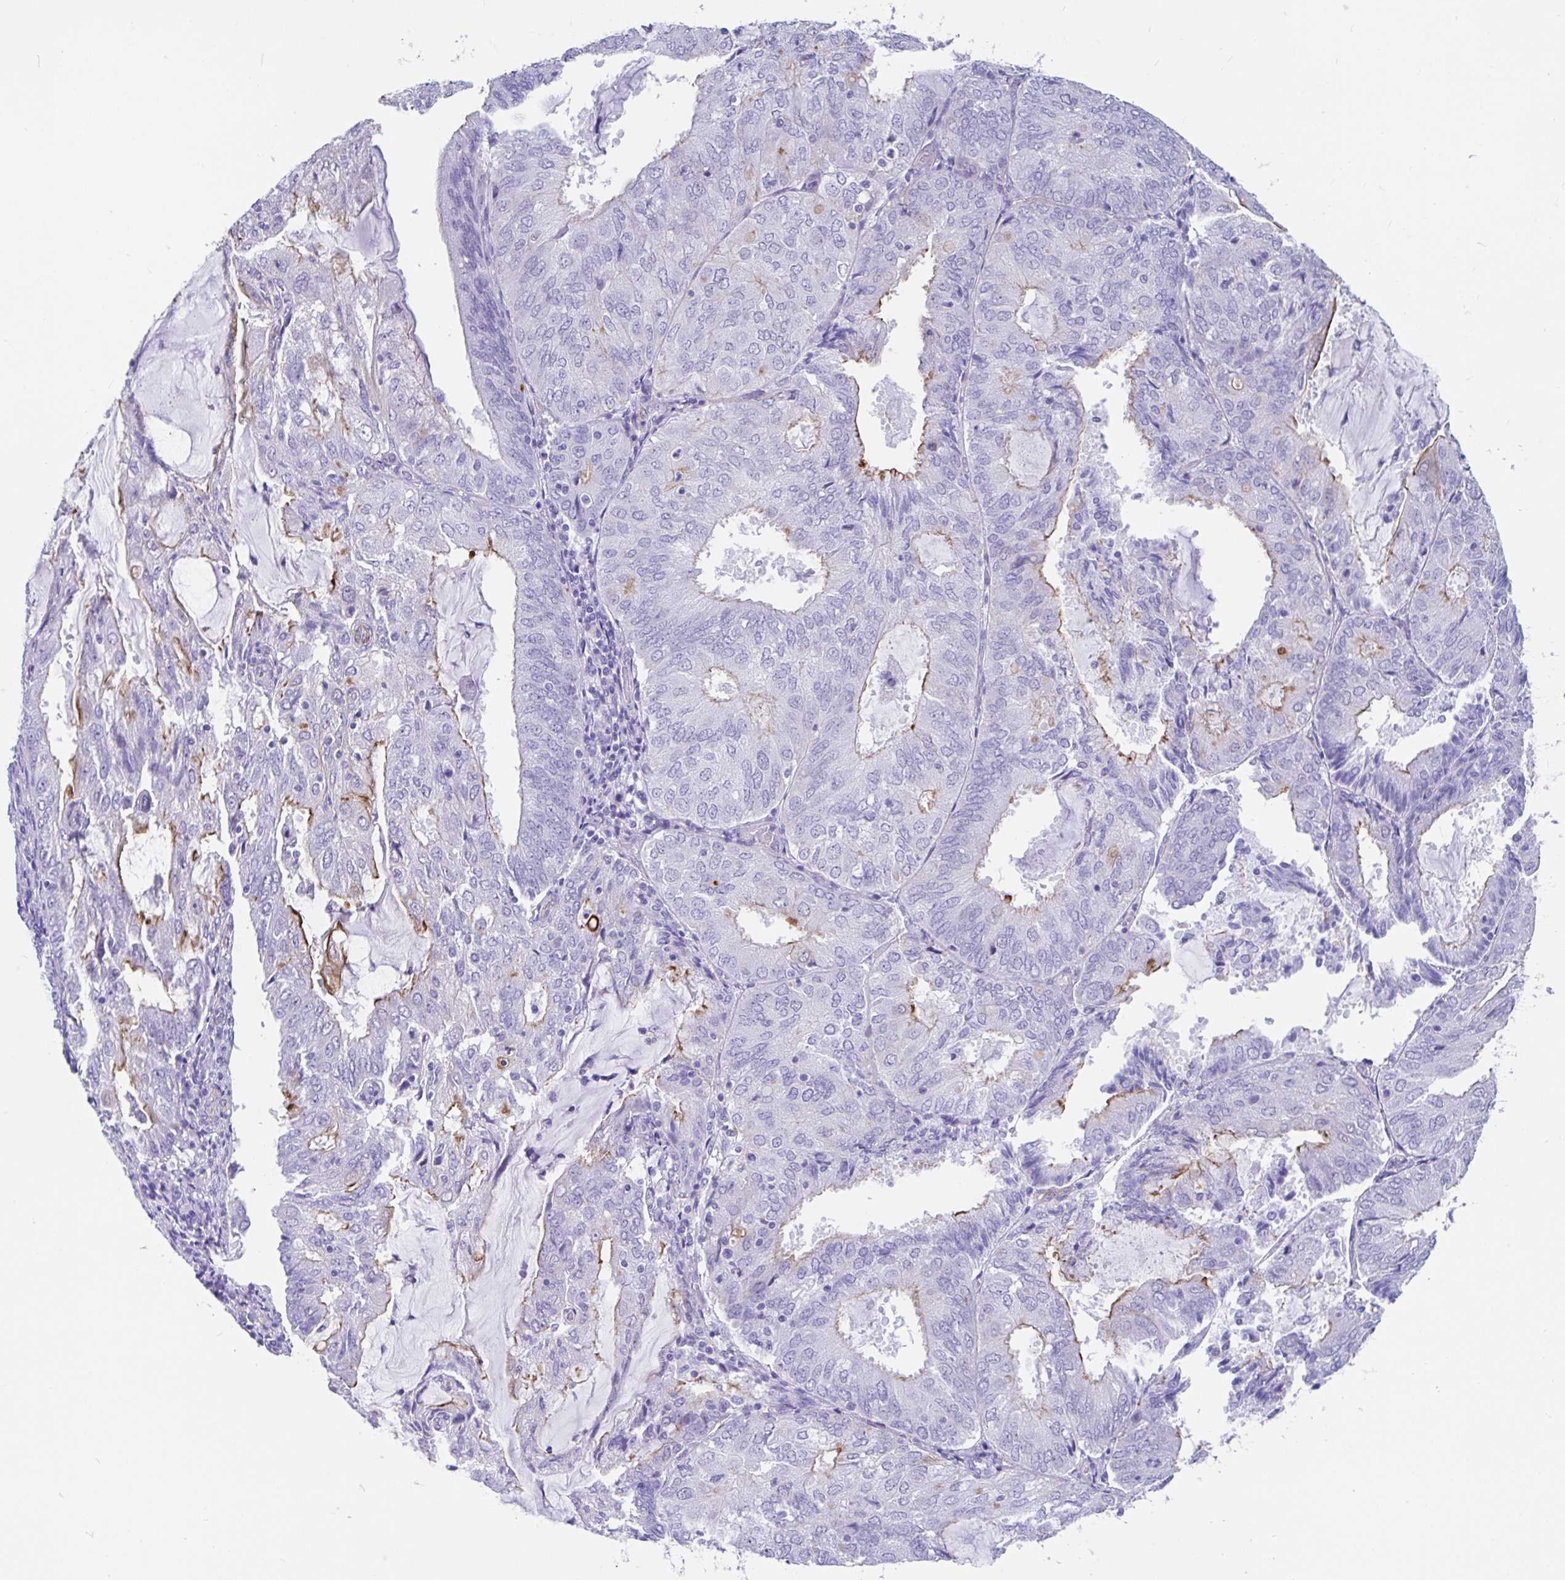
{"staining": {"intensity": "moderate", "quantity": "<25%", "location": "cytoplasmic/membranous"}, "tissue": "endometrial cancer", "cell_type": "Tumor cells", "image_type": "cancer", "snomed": [{"axis": "morphology", "description": "Adenocarcinoma, NOS"}, {"axis": "topography", "description": "Endometrium"}], "caption": "Protein positivity by immunohistochemistry (IHC) exhibits moderate cytoplasmic/membranous positivity in about <25% of tumor cells in adenocarcinoma (endometrial).", "gene": "FAM107A", "patient": {"sex": "female", "age": 81}}